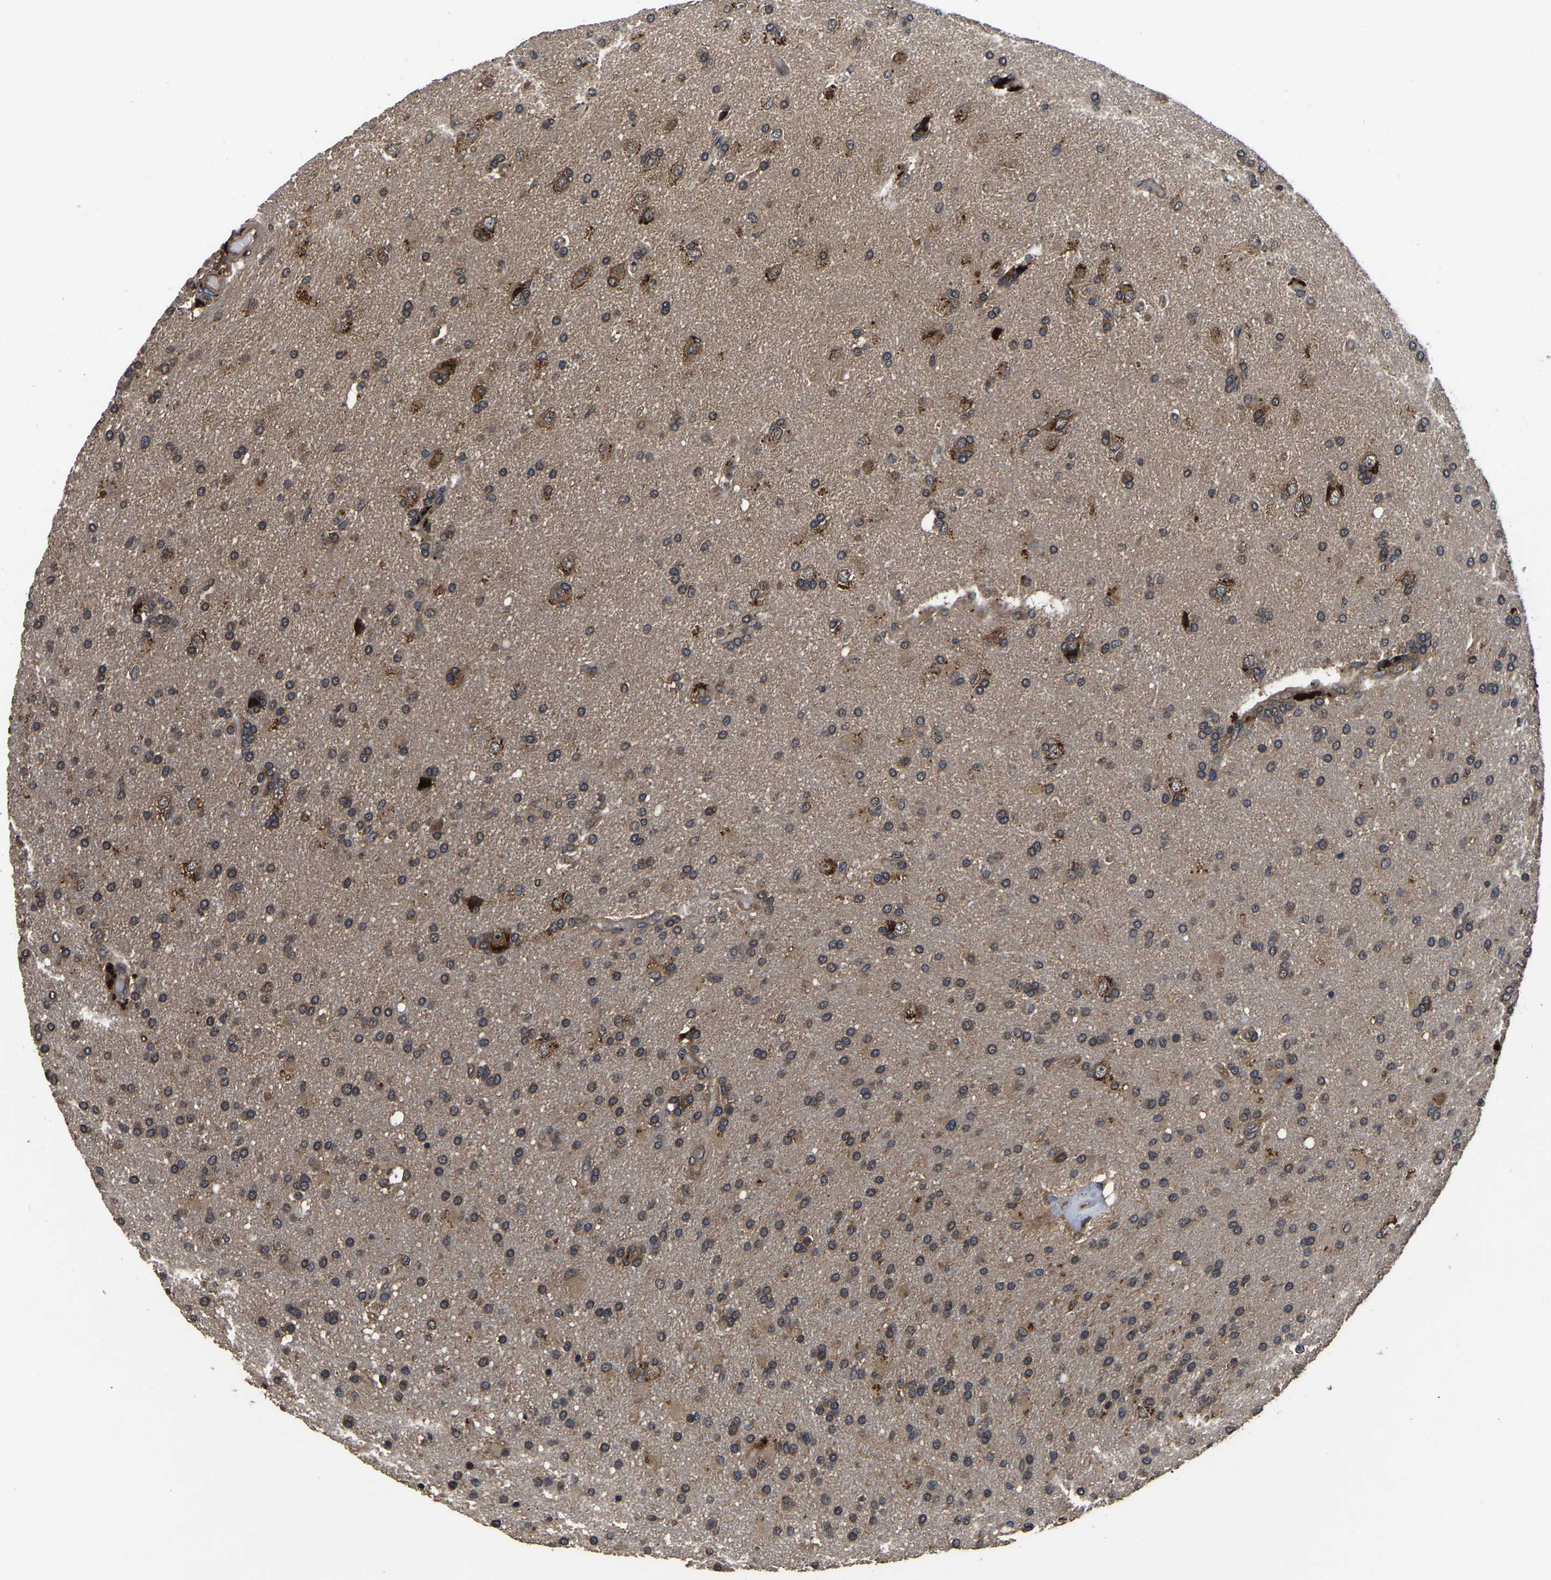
{"staining": {"intensity": "moderate", "quantity": ">75%", "location": "cytoplasmic/membranous"}, "tissue": "glioma", "cell_type": "Tumor cells", "image_type": "cancer", "snomed": [{"axis": "morphology", "description": "Glioma, malignant, High grade"}, {"axis": "topography", "description": "Brain"}], "caption": "This is a micrograph of IHC staining of glioma, which shows moderate positivity in the cytoplasmic/membranous of tumor cells.", "gene": "CRYZL1", "patient": {"sex": "male", "age": 72}}